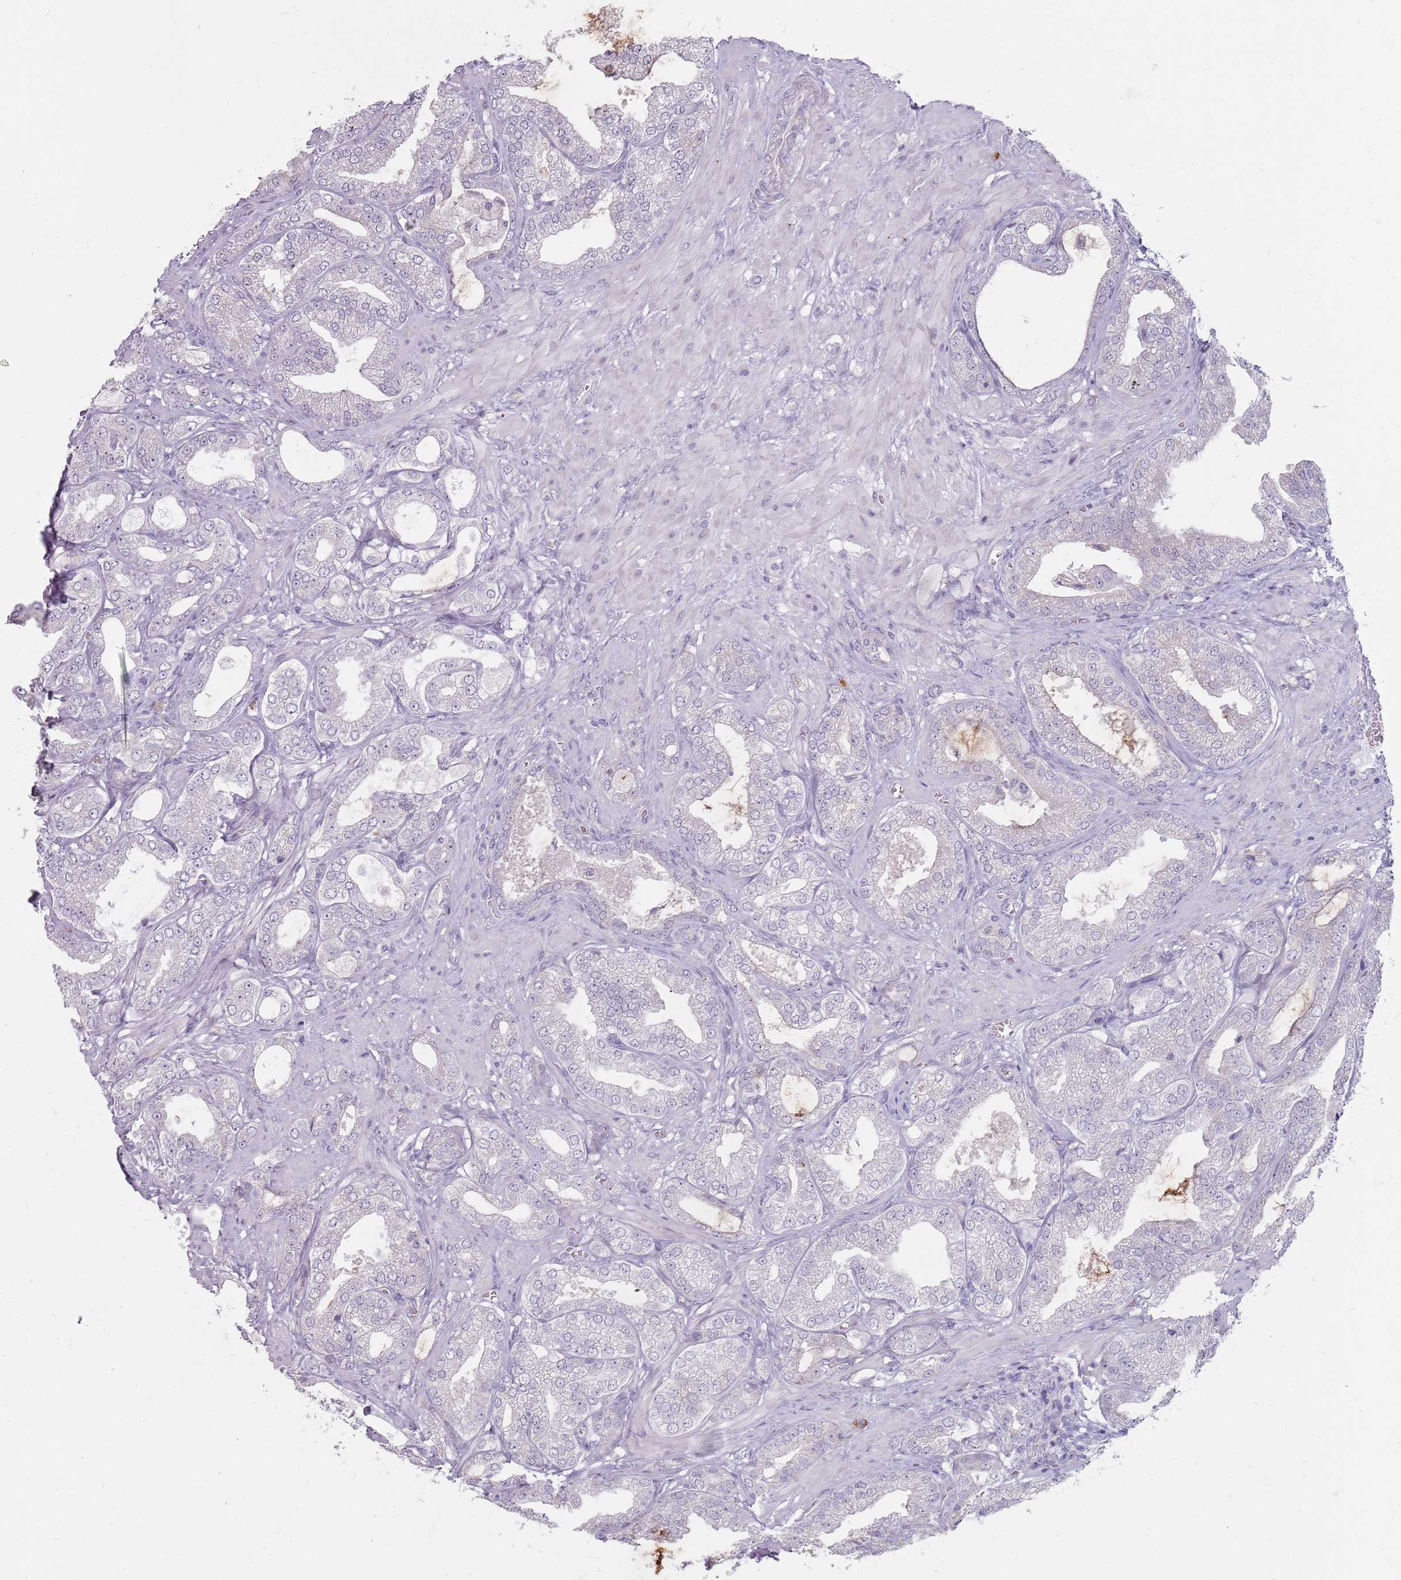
{"staining": {"intensity": "negative", "quantity": "none", "location": "none"}, "tissue": "prostate cancer", "cell_type": "Tumor cells", "image_type": "cancer", "snomed": [{"axis": "morphology", "description": "Adenocarcinoma, Low grade"}, {"axis": "topography", "description": "Prostate"}], "caption": "Histopathology image shows no significant protein staining in tumor cells of prostate low-grade adenocarcinoma.", "gene": "DXO", "patient": {"sex": "male", "age": 63}}